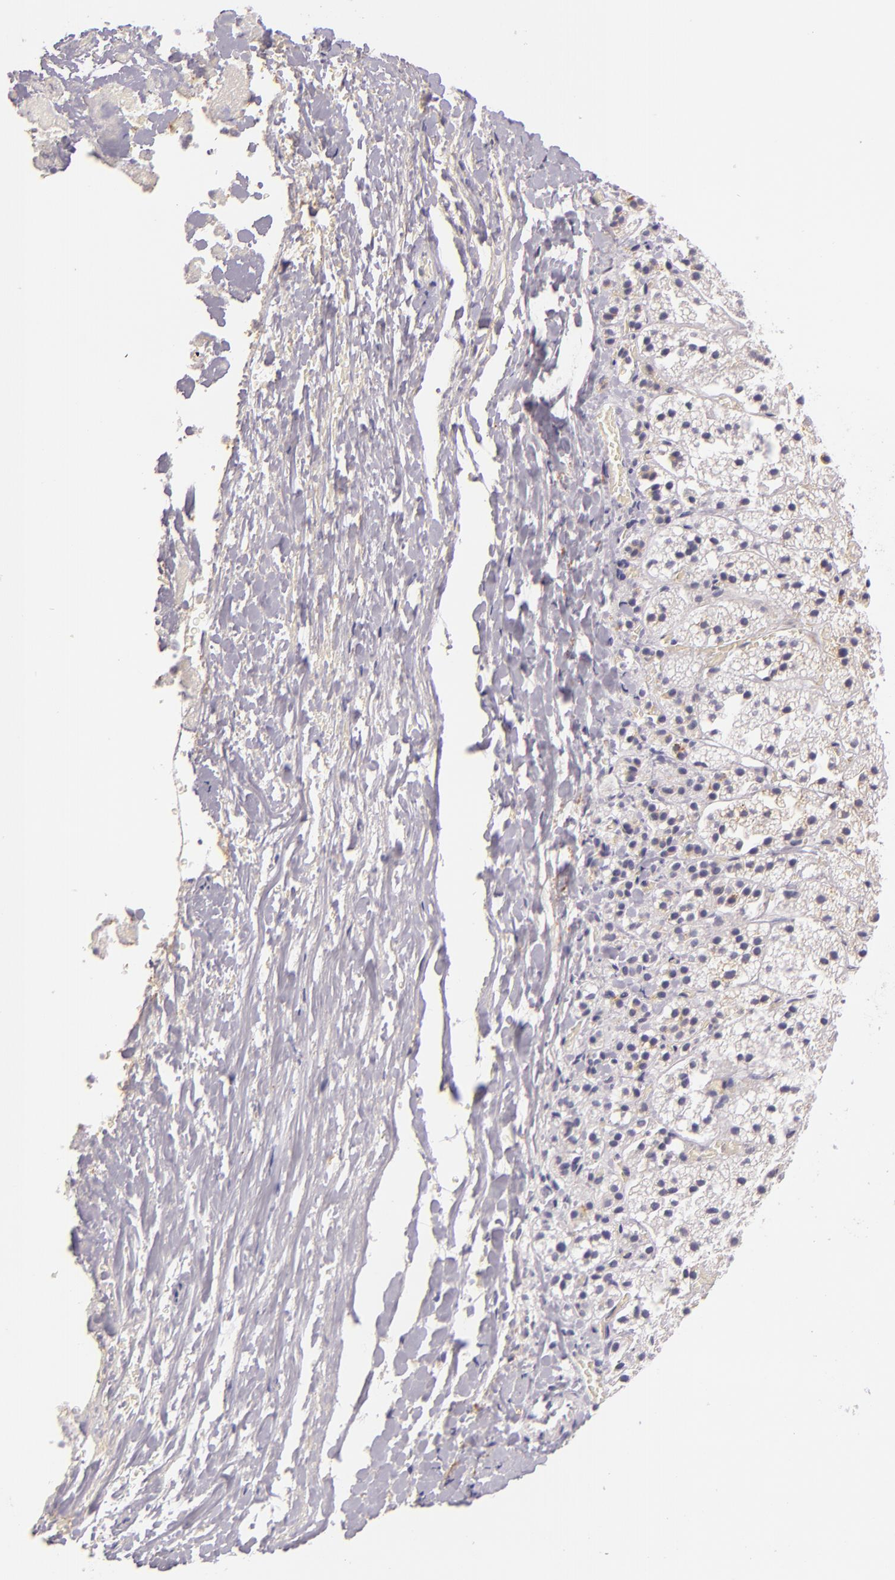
{"staining": {"intensity": "moderate", "quantity": "<25%", "location": "cytoplasmic/membranous"}, "tissue": "adrenal gland", "cell_type": "Glandular cells", "image_type": "normal", "snomed": [{"axis": "morphology", "description": "Normal tissue, NOS"}, {"axis": "topography", "description": "Adrenal gland"}], "caption": "Normal adrenal gland demonstrates moderate cytoplasmic/membranous staining in about <25% of glandular cells, visualized by immunohistochemistry. Ihc stains the protein of interest in brown and the nuclei are stained blue.", "gene": "CTSF", "patient": {"sex": "female", "age": 44}}